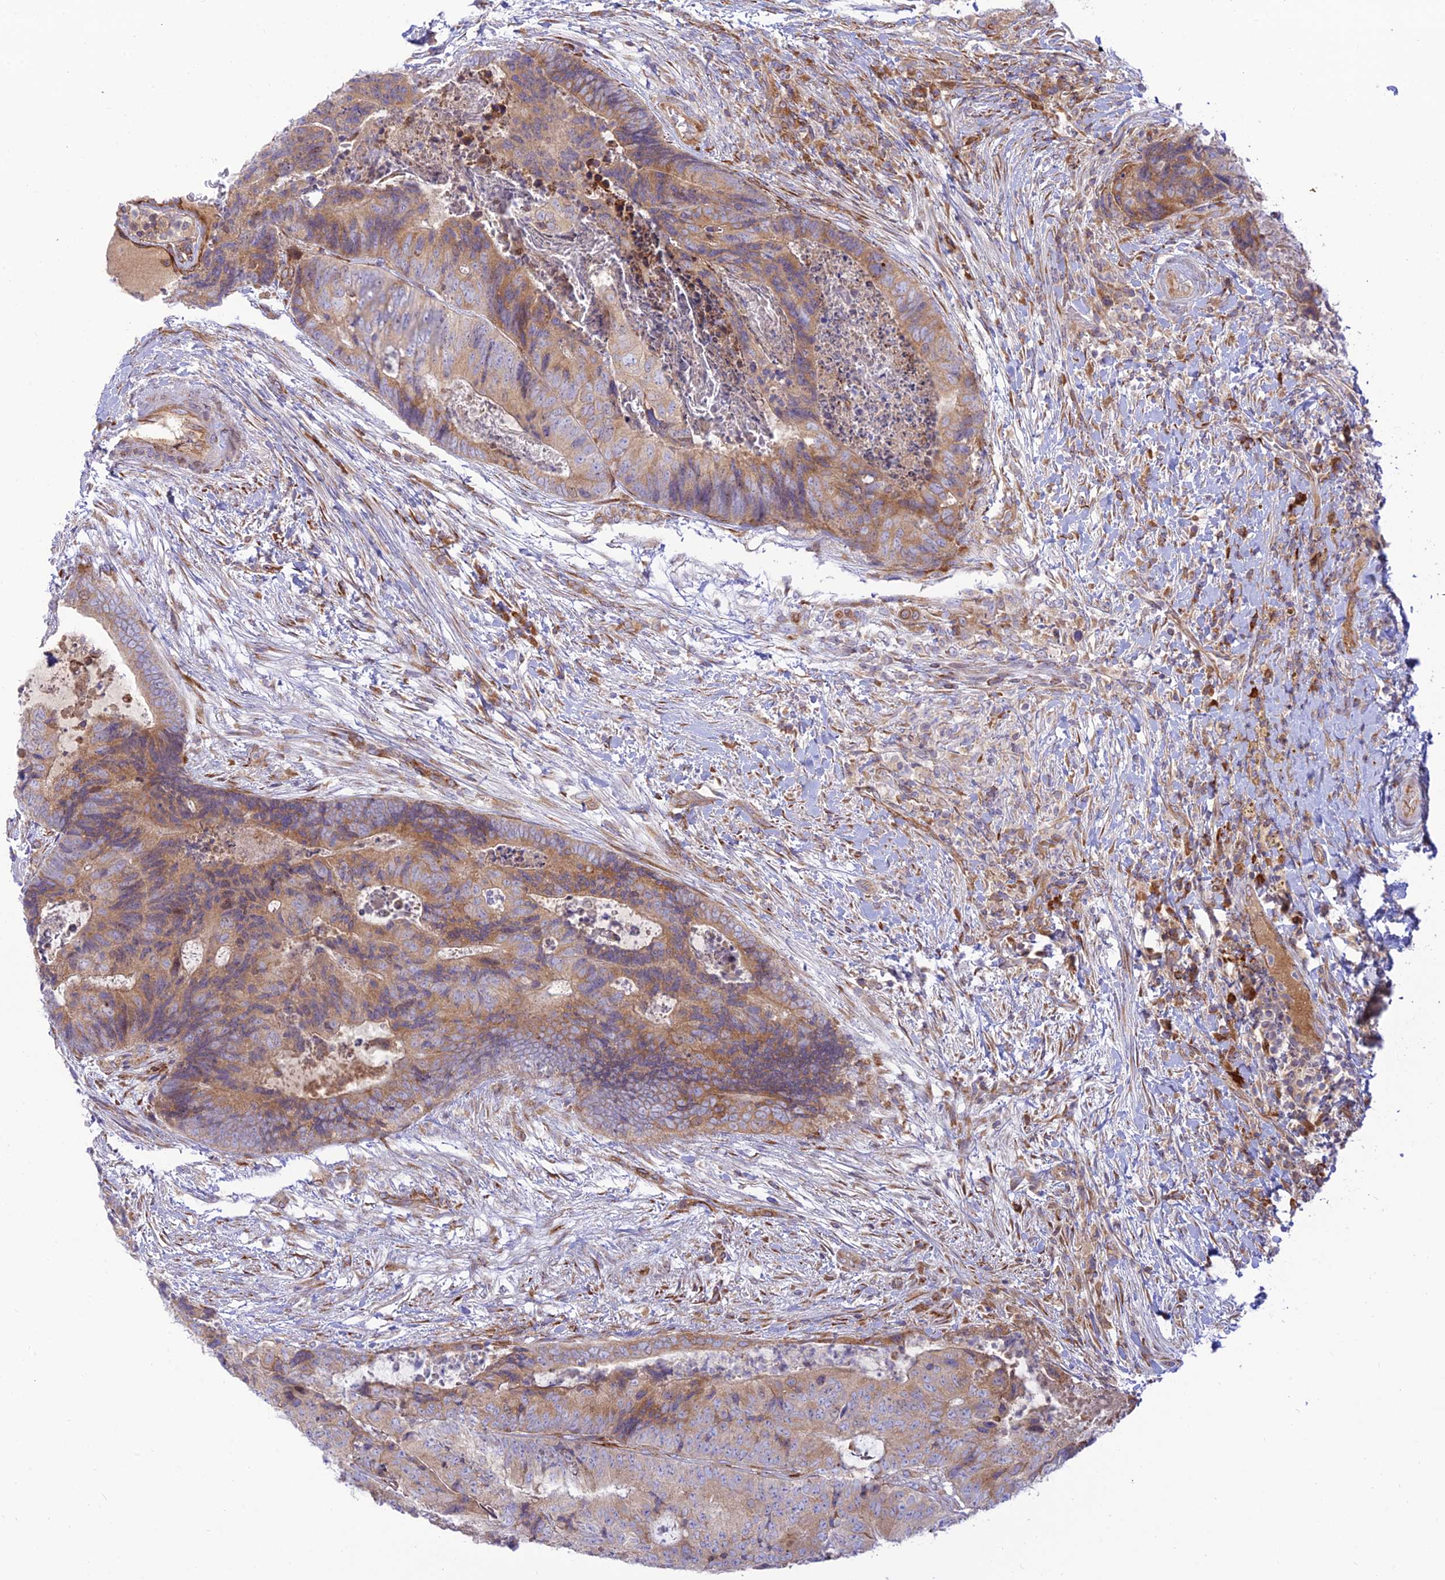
{"staining": {"intensity": "moderate", "quantity": "25%-75%", "location": "cytoplasmic/membranous"}, "tissue": "colorectal cancer", "cell_type": "Tumor cells", "image_type": "cancer", "snomed": [{"axis": "morphology", "description": "Adenocarcinoma, NOS"}, {"axis": "topography", "description": "Colon"}], "caption": "Colorectal cancer was stained to show a protein in brown. There is medium levels of moderate cytoplasmic/membranous staining in about 25%-75% of tumor cells.", "gene": "PIMREG", "patient": {"sex": "female", "age": 67}}